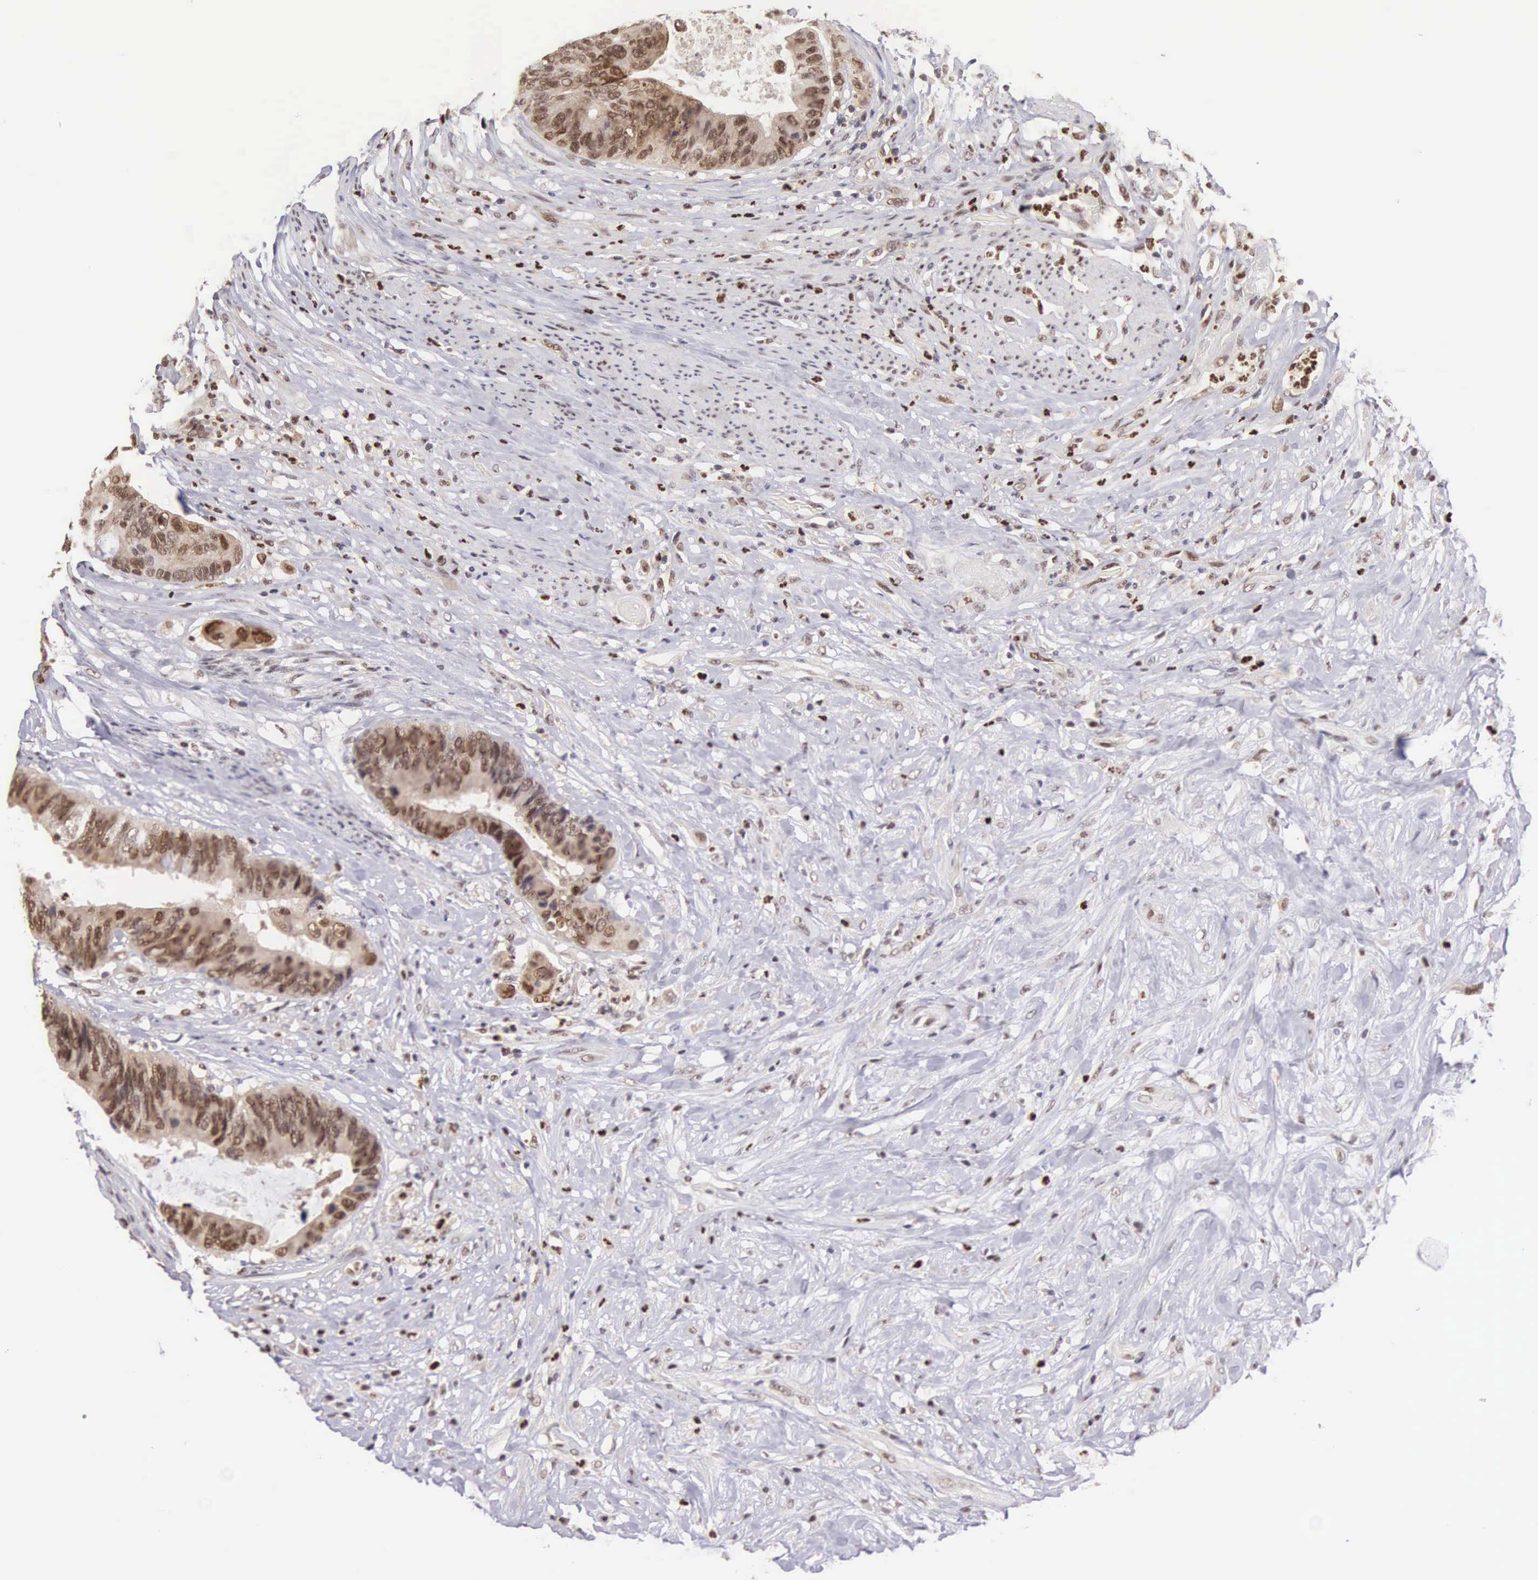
{"staining": {"intensity": "moderate", "quantity": ">75%", "location": "cytoplasmic/membranous,nuclear"}, "tissue": "colorectal cancer", "cell_type": "Tumor cells", "image_type": "cancer", "snomed": [{"axis": "morphology", "description": "Adenocarcinoma, NOS"}, {"axis": "topography", "description": "Rectum"}], "caption": "Approximately >75% of tumor cells in adenocarcinoma (colorectal) show moderate cytoplasmic/membranous and nuclear protein staining as visualized by brown immunohistochemical staining.", "gene": "GRK3", "patient": {"sex": "female", "age": 65}}